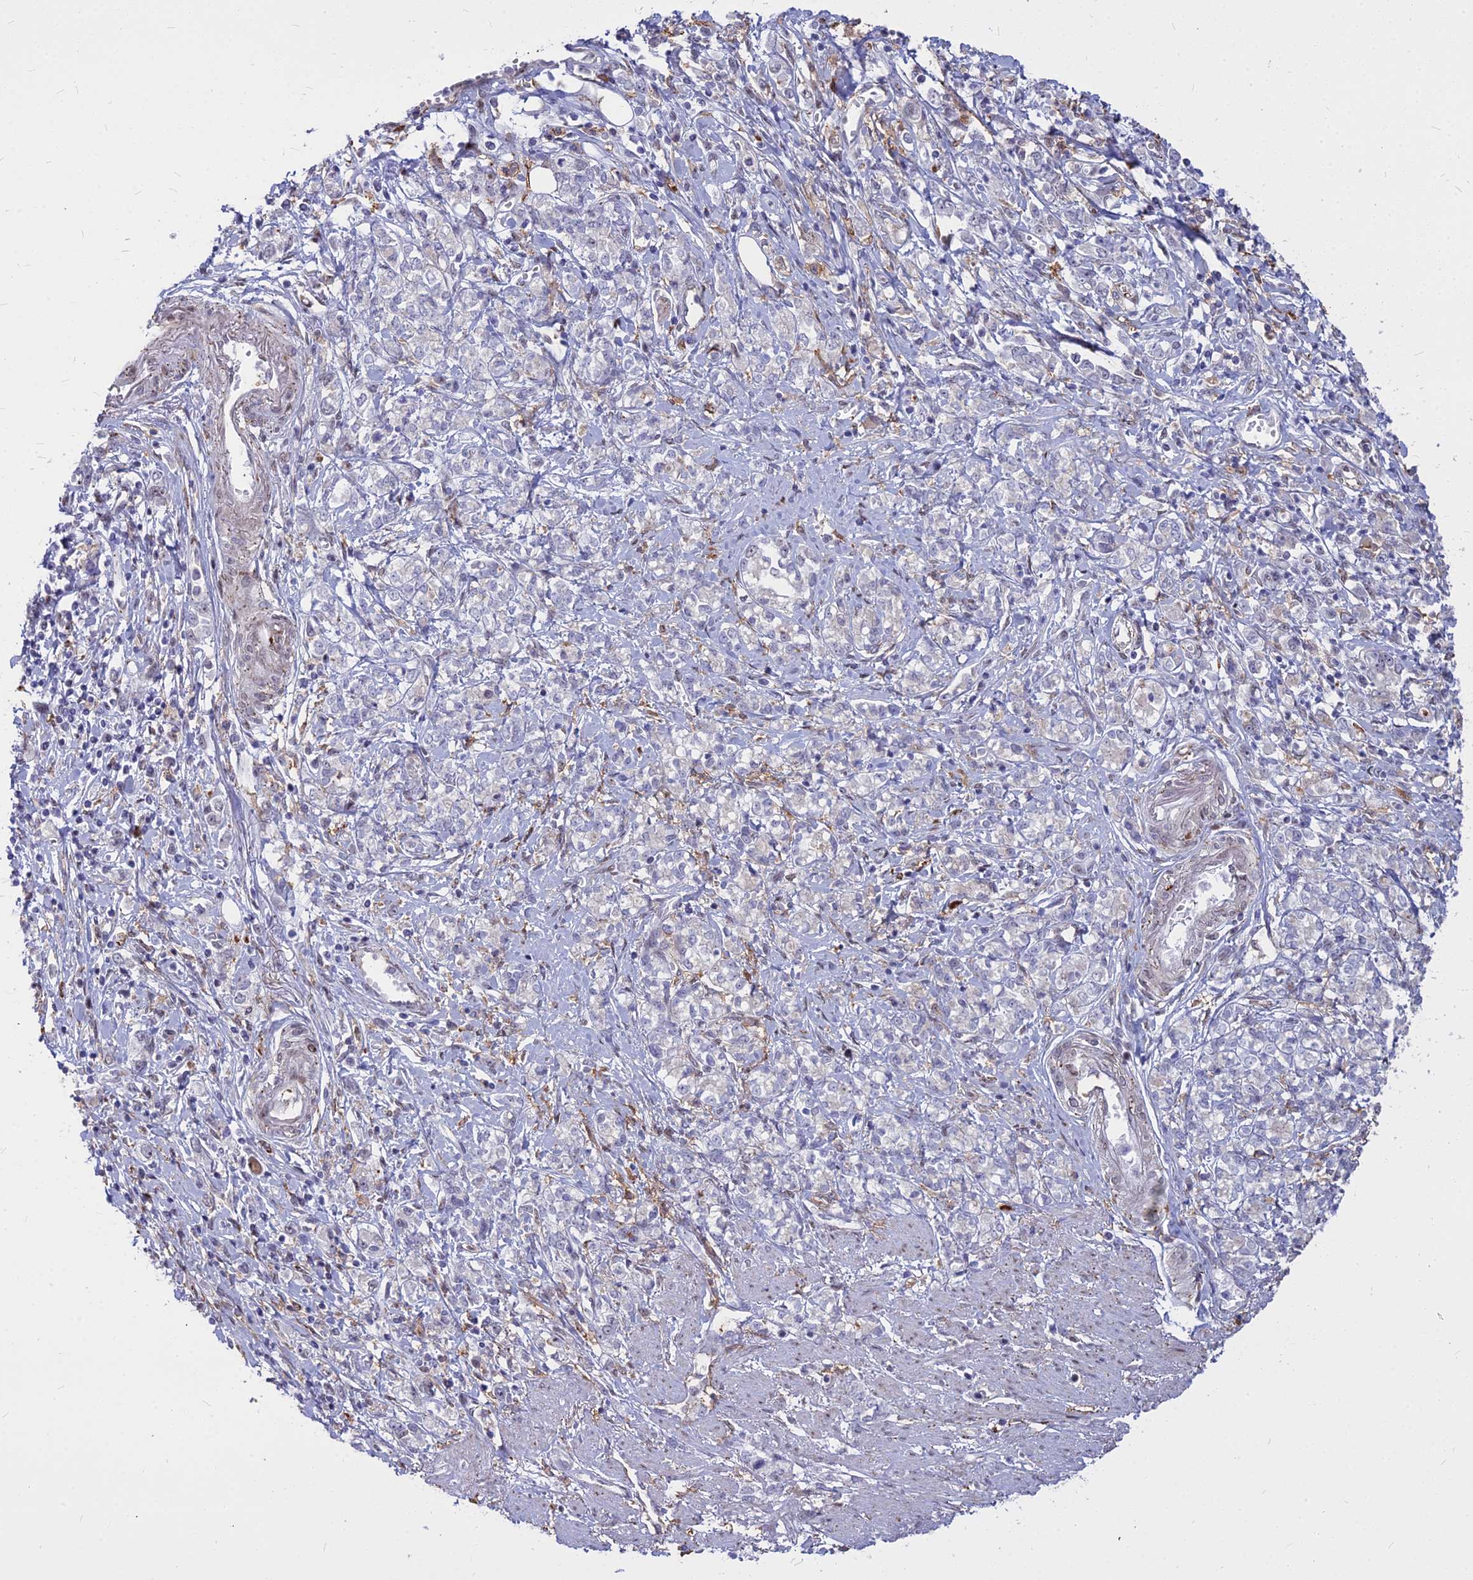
{"staining": {"intensity": "negative", "quantity": "none", "location": "none"}, "tissue": "stomach cancer", "cell_type": "Tumor cells", "image_type": "cancer", "snomed": [{"axis": "morphology", "description": "Adenocarcinoma, NOS"}, {"axis": "topography", "description": "Stomach"}], "caption": "Tumor cells are negative for protein expression in human stomach cancer. (Brightfield microscopy of DAB IHC at high magnification).", "gene": "ALG10", "patient": {"sex": "female", "age": 76}}